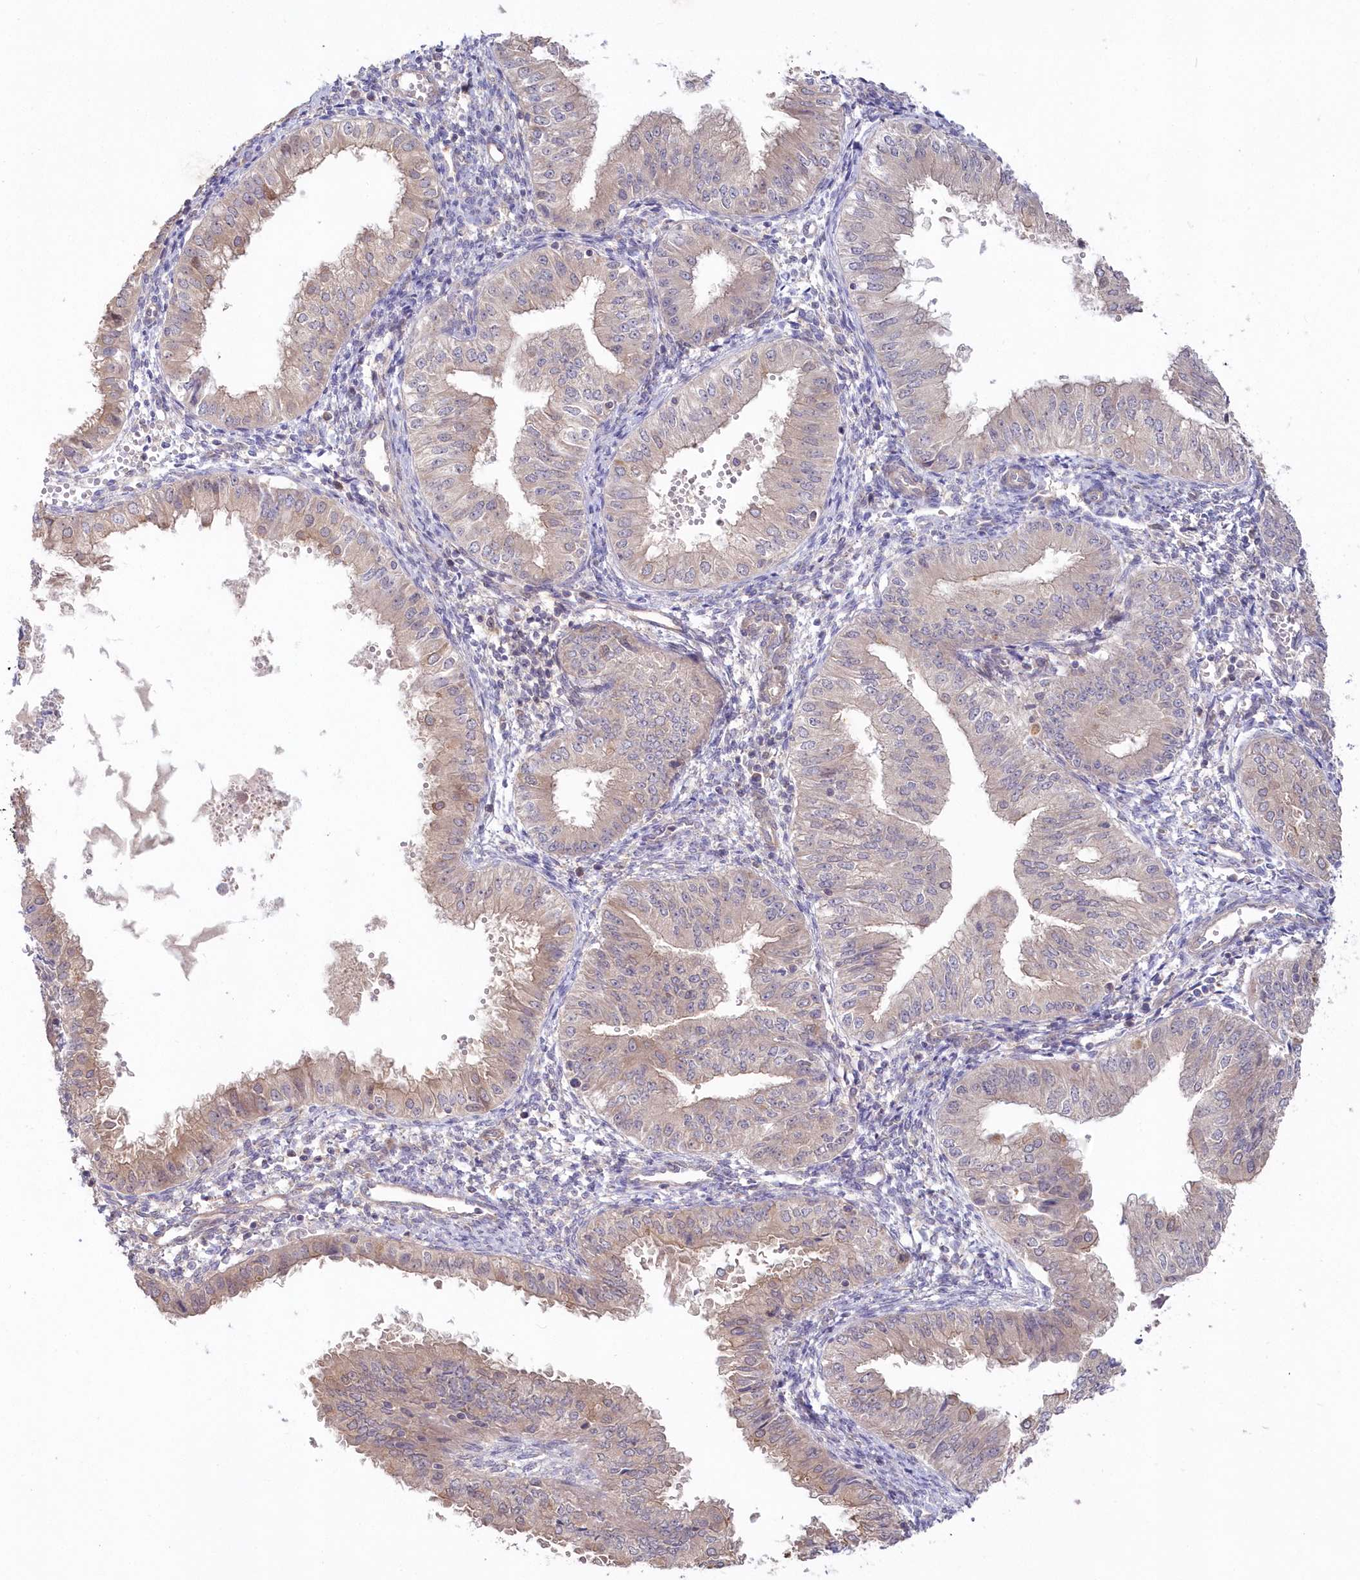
{"staining": {"intensity": "weak", "quantity": "<25%", "location": "cytoplasmic/membranous"}, "tissue": "endometrial cancer", "cell_type": "Tumor cells", "image_type": "cancer", "snomed": [{"axis": "morphology", "description": "Normal tissue, NOS"}, {"axis": "morphology", "description": "Adenocarcinoma, NOS"}, {"axis": "topography", "description": "Endometrium"}], "caption": "Endometrial cancer was stained to show a protein in brown. There is no significant expression in tumor cells.", "gene": "TBCA", "patient": {"sex": "female", "age": 53}}